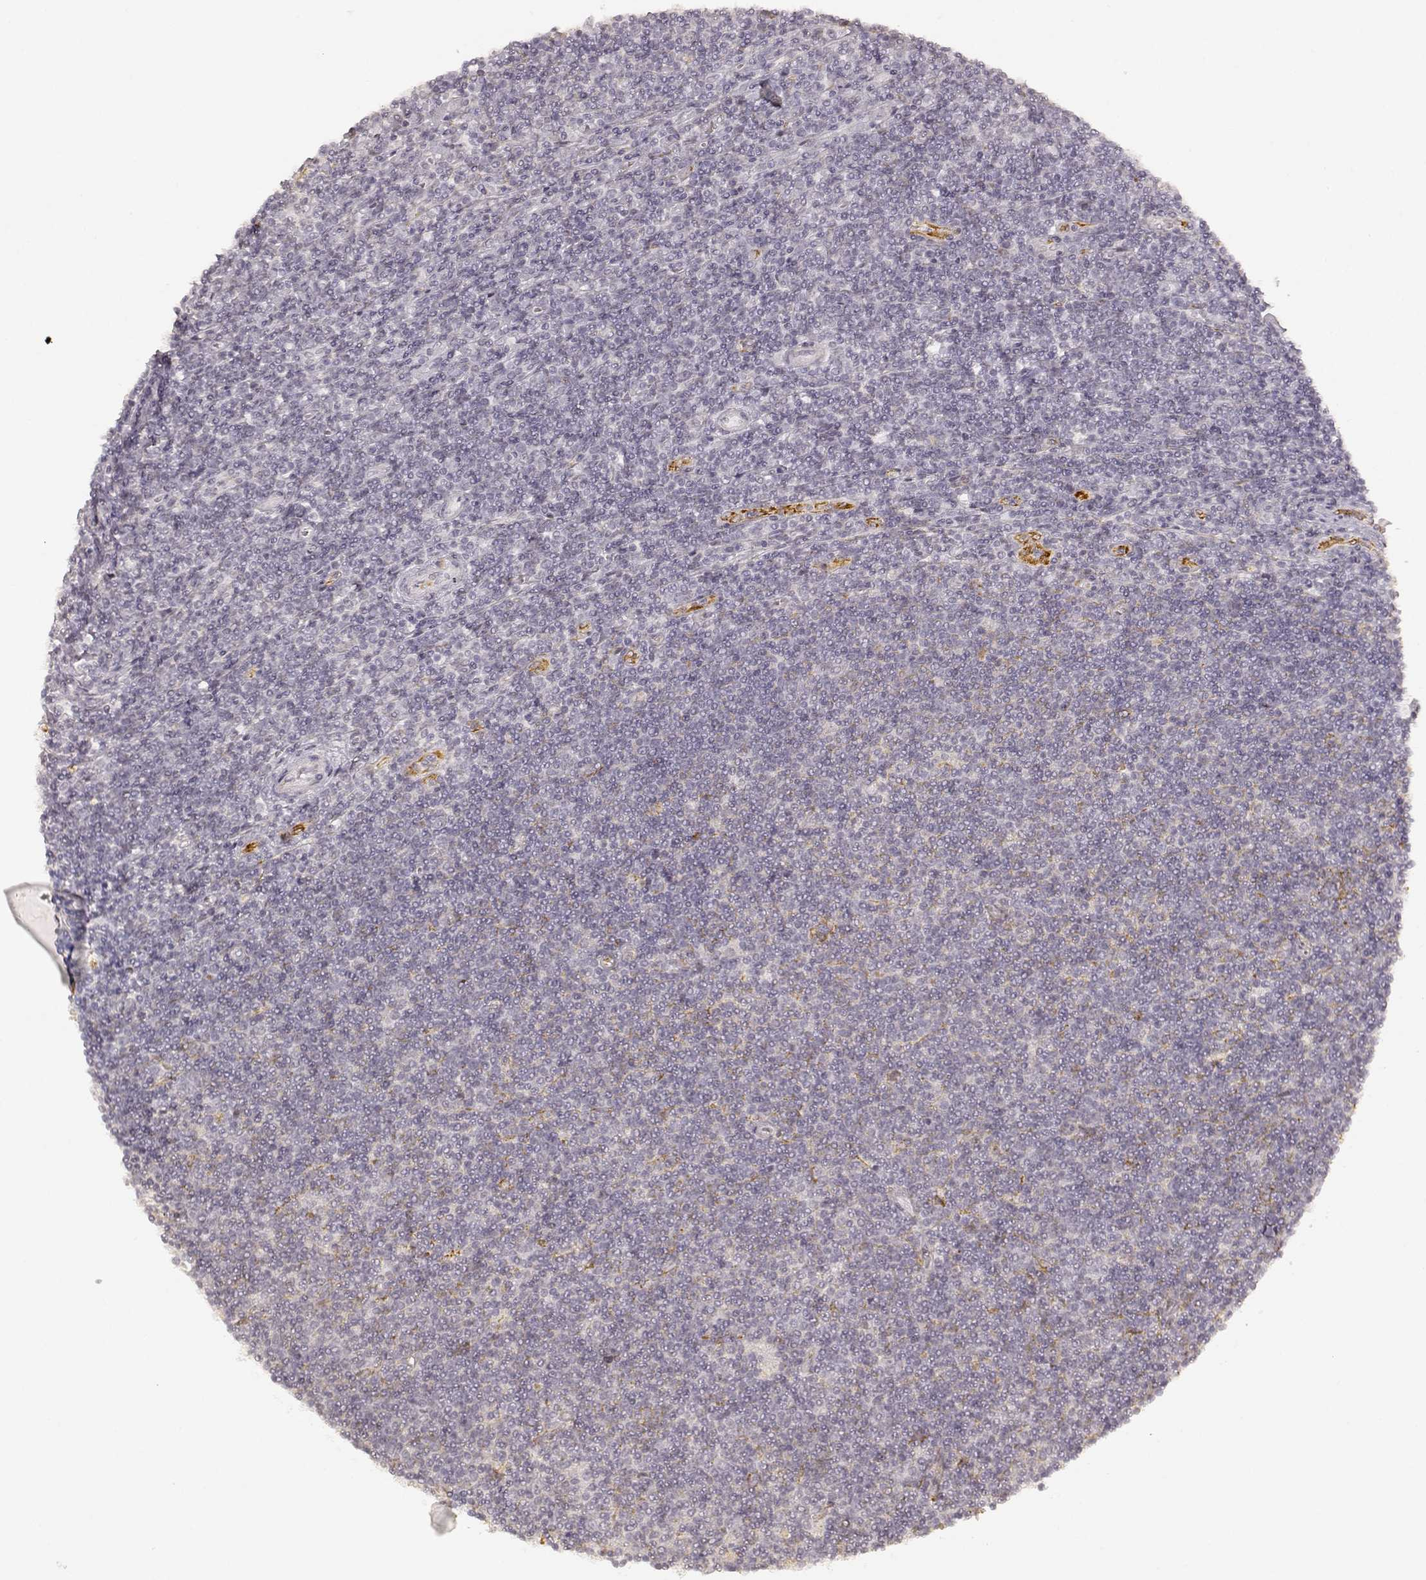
{"staining": {"intensity": "negative", "quantity": "none", "location": "none"}, "tissue": "lymphoma", "cell_type": "Tumor cells", "image_type": "cancer", "snomed": [{"axis": "morphology", "description": "Hodgkin's disease, NOS"}, {"axis": "topography", "description": "Lymph node"}], "caption": "The micrograph demonstrates no staining of tumor cells in Hodgkin's disease. Nuclei are stained in blue.", "gene": "LAMC2", "patient": {"sex": "male", "age": 40}}